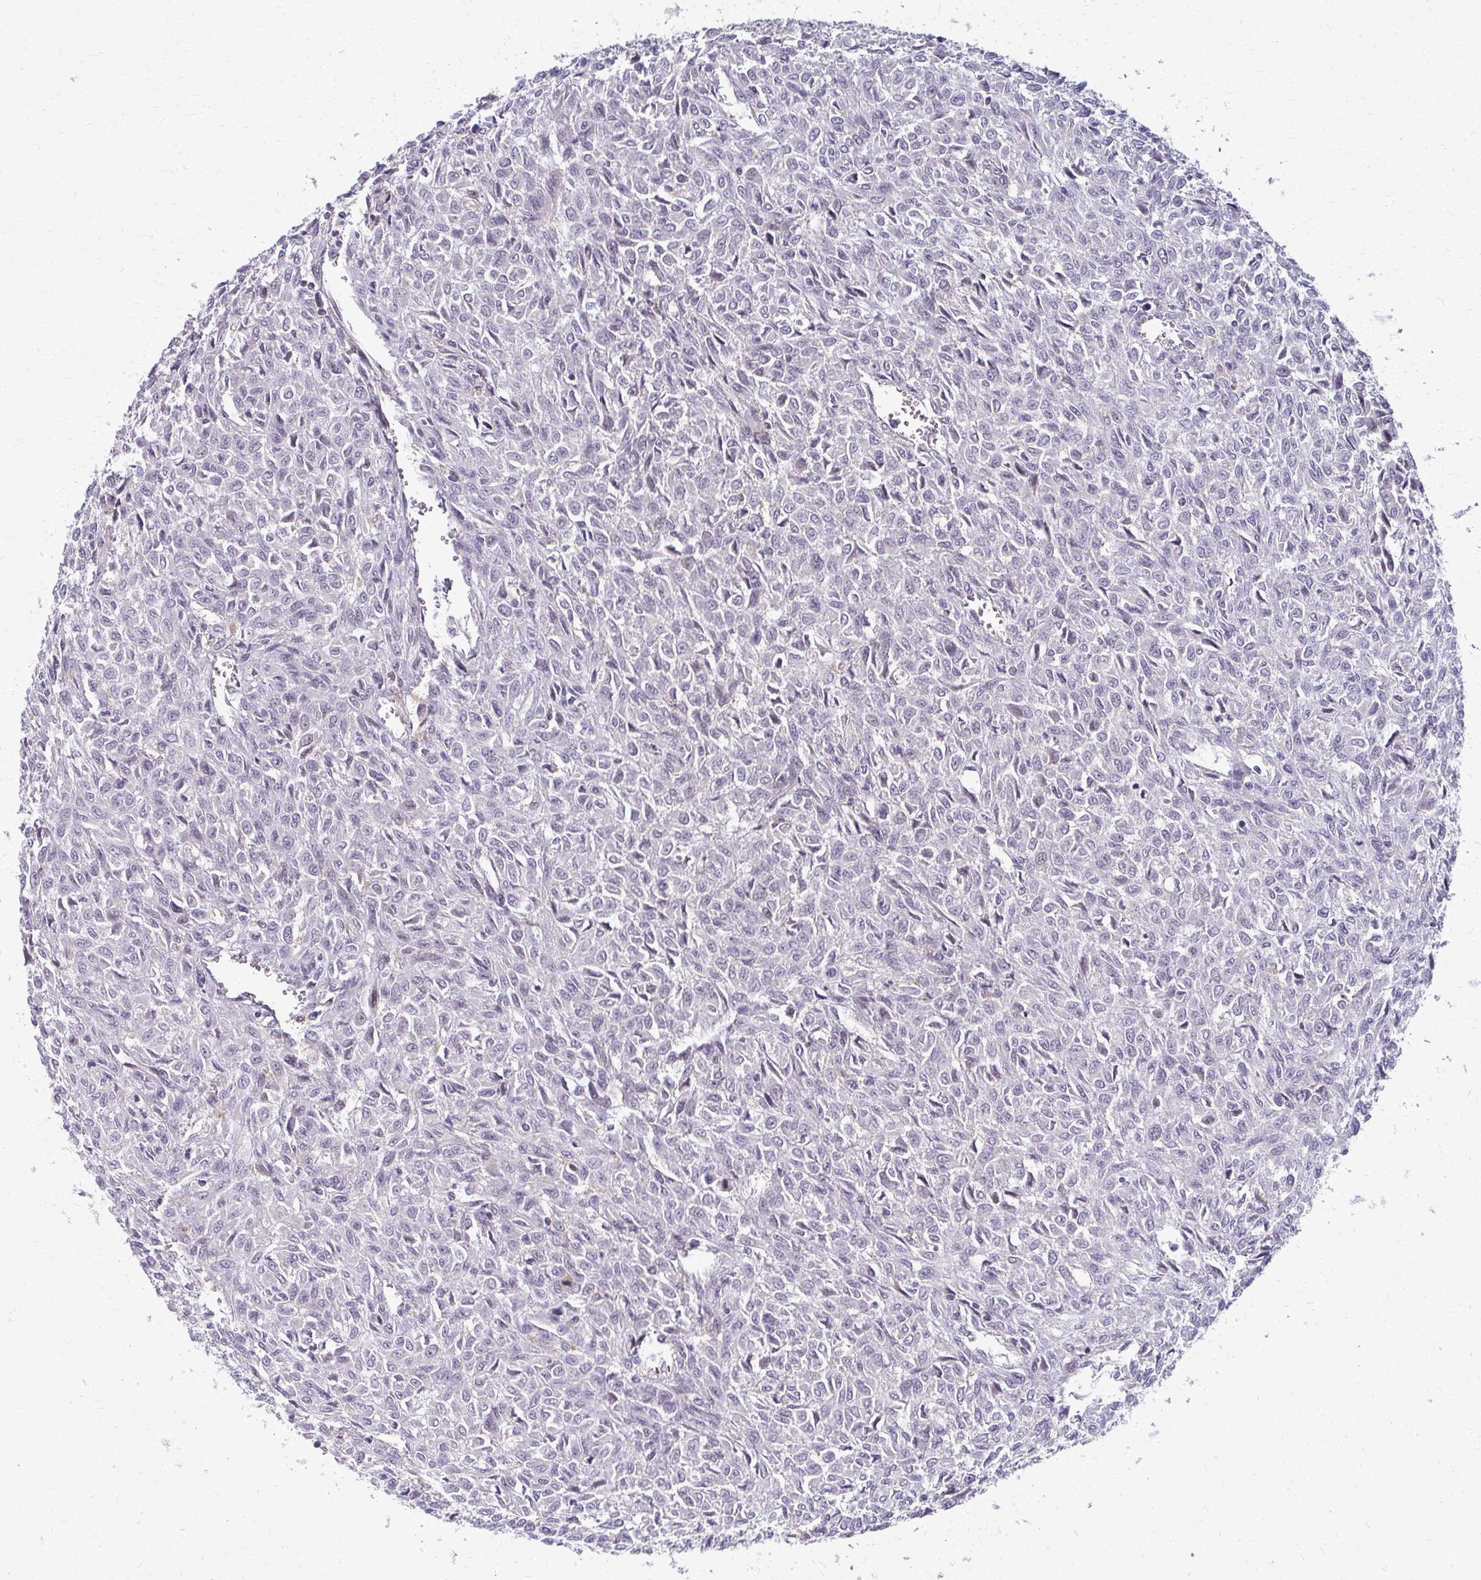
{"staining": {"intensity": "negative", "quantity": "none", "location": "none"}, "tissue": "renal cancer", "cell_type": "Tumor cells", "image_type": "cancer", "snomed": [{"axis": "morphology", "description": "Adenocarcinoma, NOS"}, {"axis": "topography", "description": "Kidney"}], "caption": "This is an IHC histopathology image of renal cancer. There is no expression in tumor cells.", "gene": "NUDT16", "patient": {"sex": "male", "age": 58}}